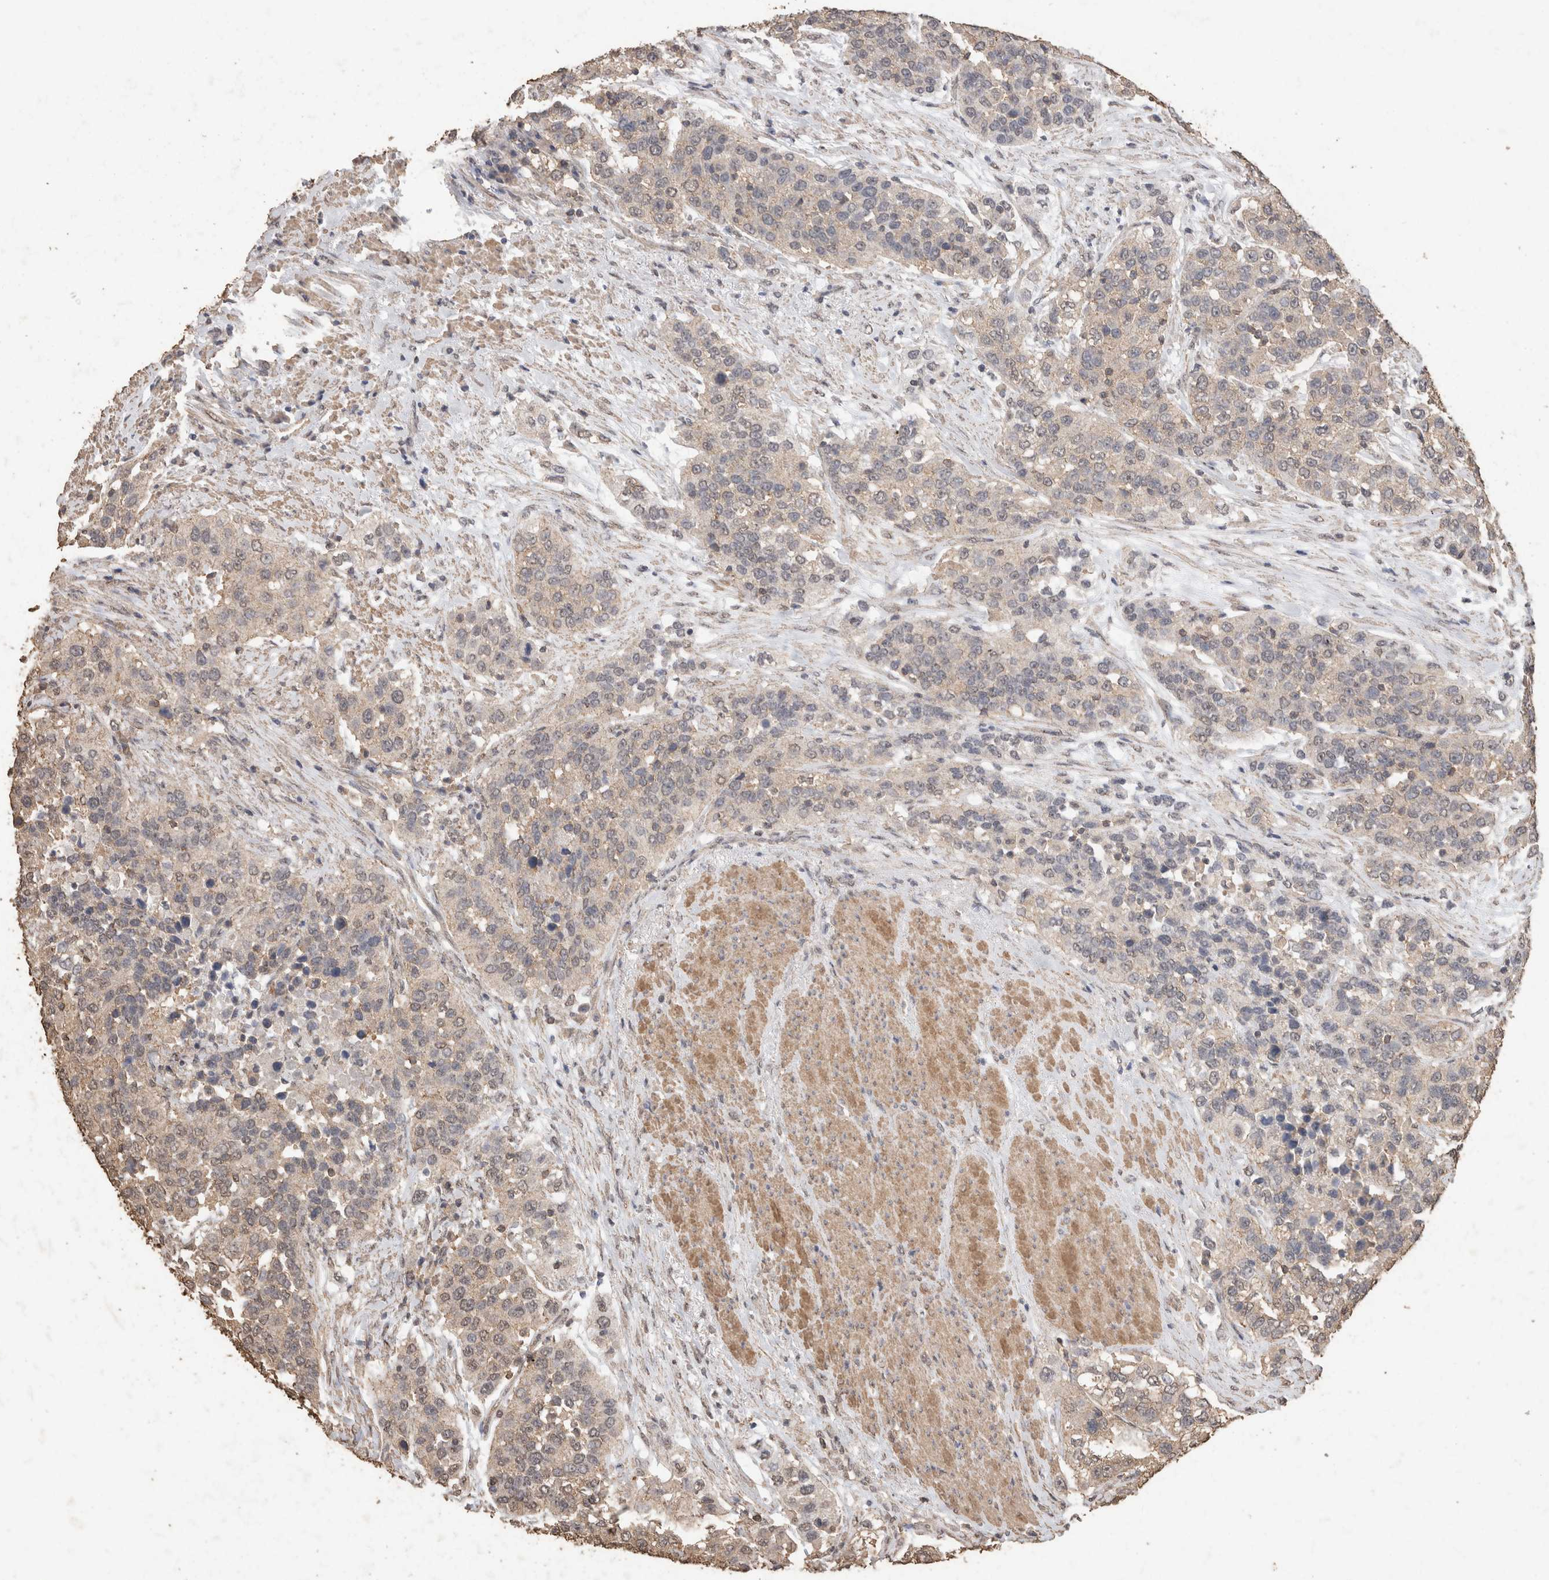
{"staining": {"intensity": "weak", "quantity": "<25%", "location": "cytoplasmic/membranous"}, "tissue": "urothelial cancer", "cell_type": "Tumor cells", "image_type": "cancer", "snomed": [{"axis": "morphology", "description": "Urothelial carcinoma, High grade"}, {"axis": "topography", "description": "Urinary bladder"}], "caption": "A histopathology image of human high-grade urothelial carcinoma is negative for staining in tumor cells.", "gene": "CX3CL1", "patient": {"sex": "female", "age": 80}}